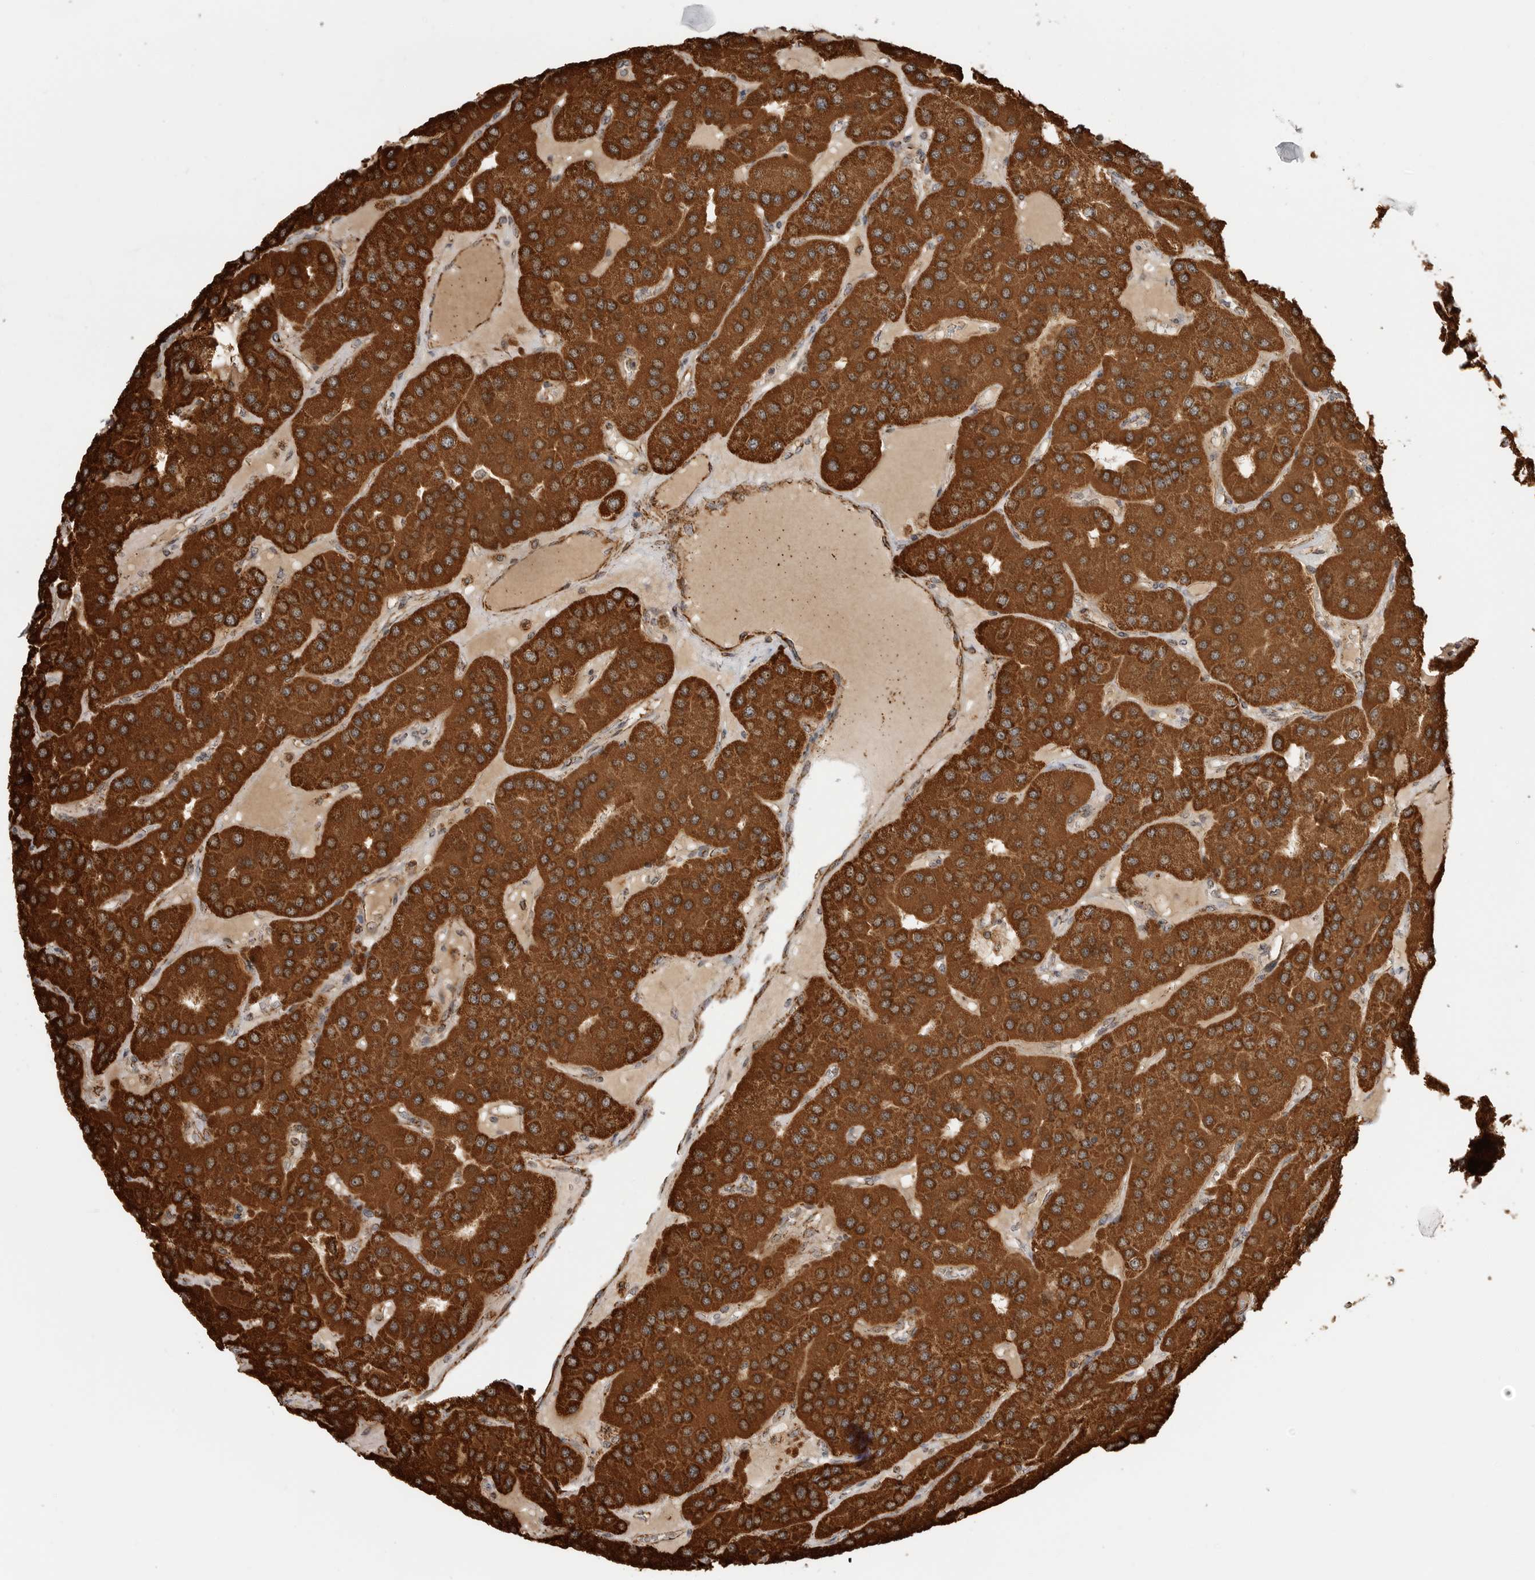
{"staining": {"intensity": "strong", "quantity": ">75%", "location": "cytoplasmic/membranous"}, "tissue": "parathyroid gland", "cell_type": "Glandular cells", "image_type": "normal", "snomed": [{"axis": "morphology", "description": "Normal tissue, NOS"}, {"axis": "morphology", "description": "Adenoma, NOS"}, {"axis": "topography", "description": "Parathyroid gland"}], "caption": "This image displays immunohistochemistry (IHC) staining of unremarkable human parathyroid gland, with high strong cytoplasmic/membranous positivity in approximately >75% of glandular cells.", "gene": "BMP2K", "patient": {"sex": "female", "age": 86}}